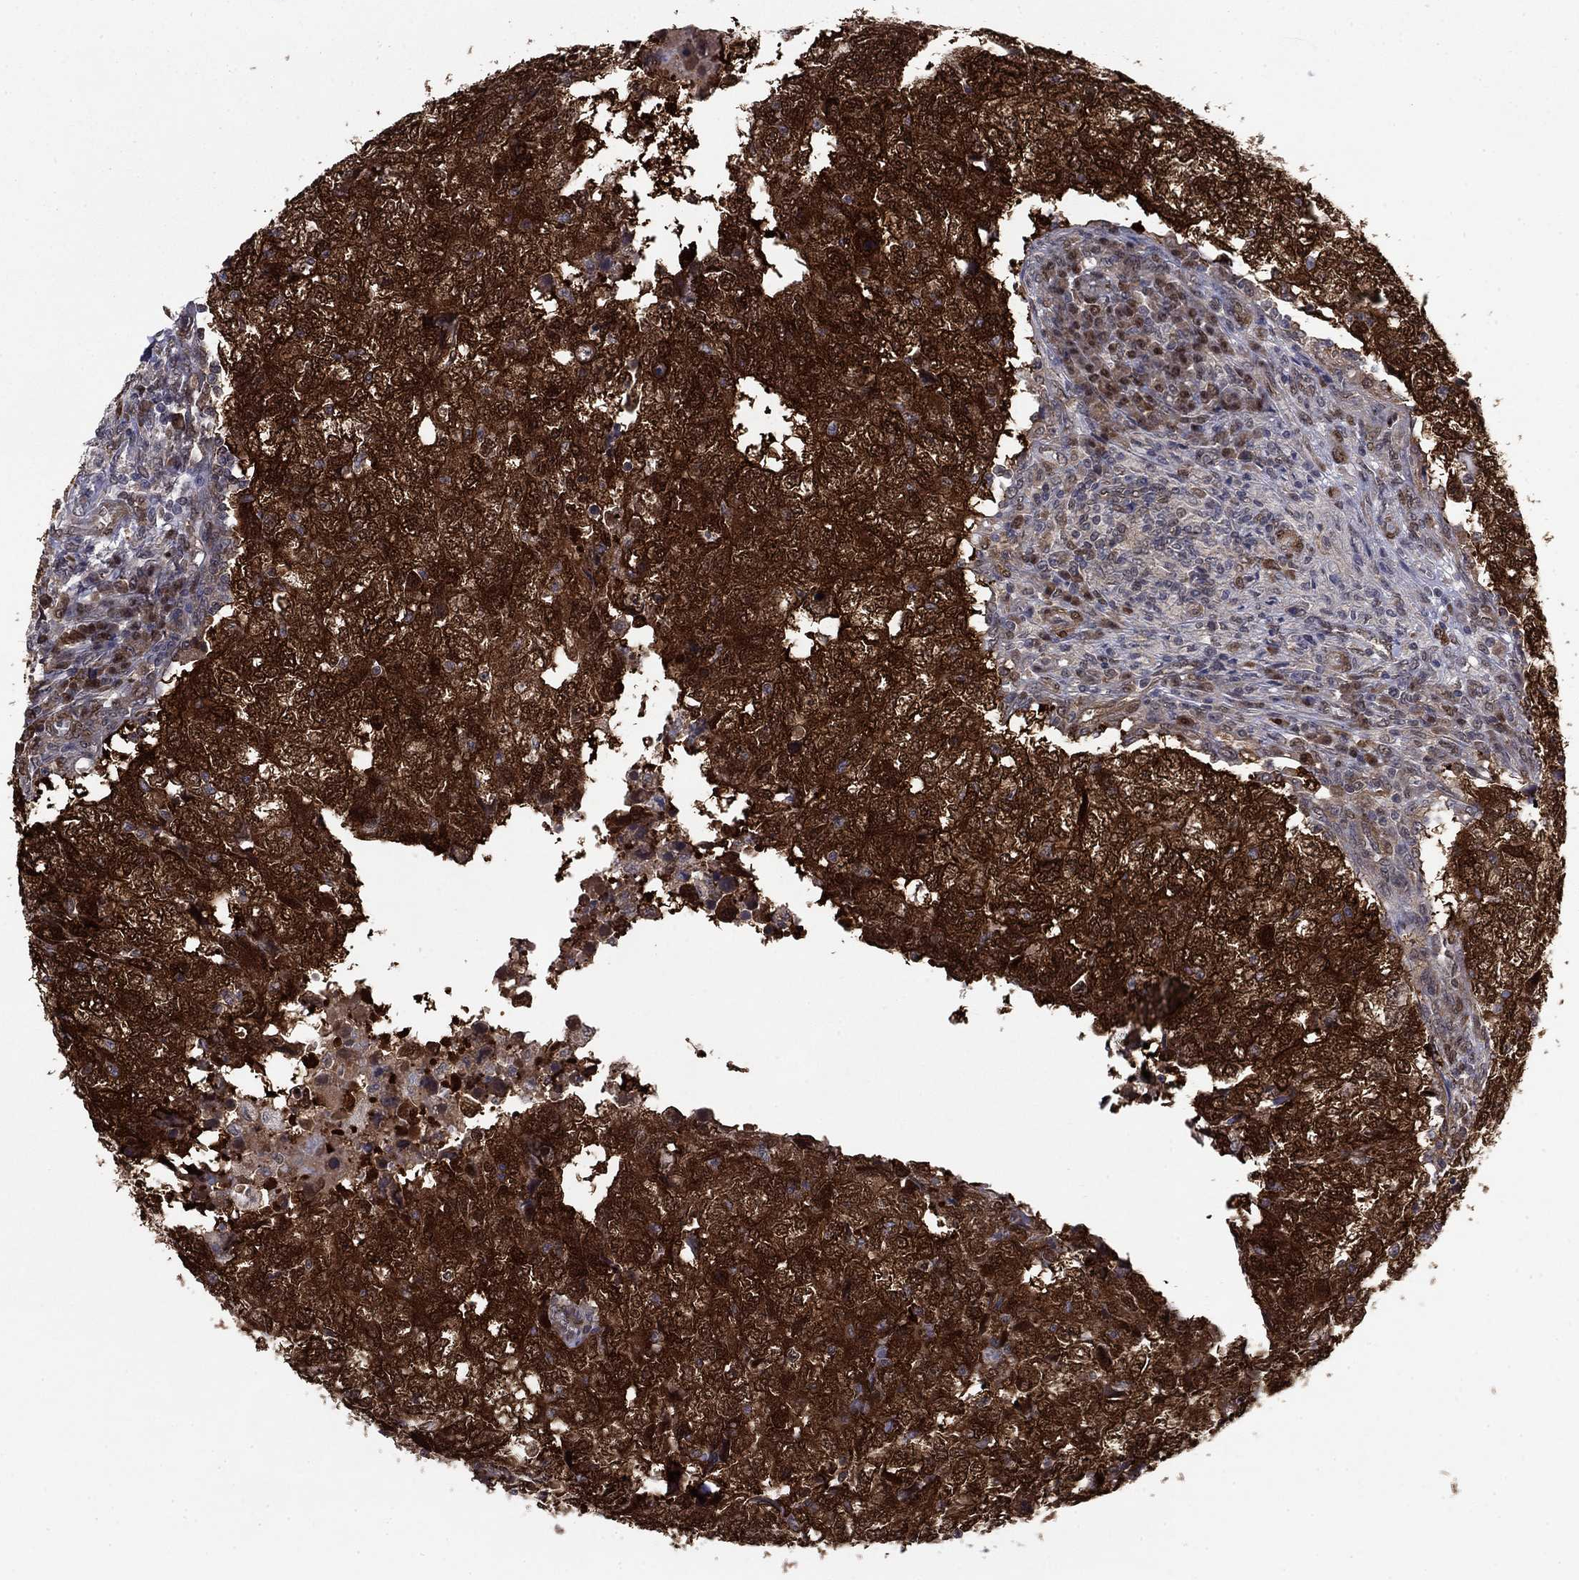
{"staining": {"intensity": "strong", "quantity": ">75%", "location": "cytoplasmic/membranous"}, "tissue": "breast cancer", "cell_type": "Tumor cells", "image_type": "cancer", "snomed": [{"axis": "morphology", "description": "Duct carcinoma"}, {"axis": "topography", "description": "Breast"}], "caption": "The image reveals a brown stain indicating the presence of a protein in the cytoplasmic/membranous of tumor cells in infiltrating ductal carcinoma (breast).", "gene": "FKBP4", "patient": {"sex": "female", "age": 30}}